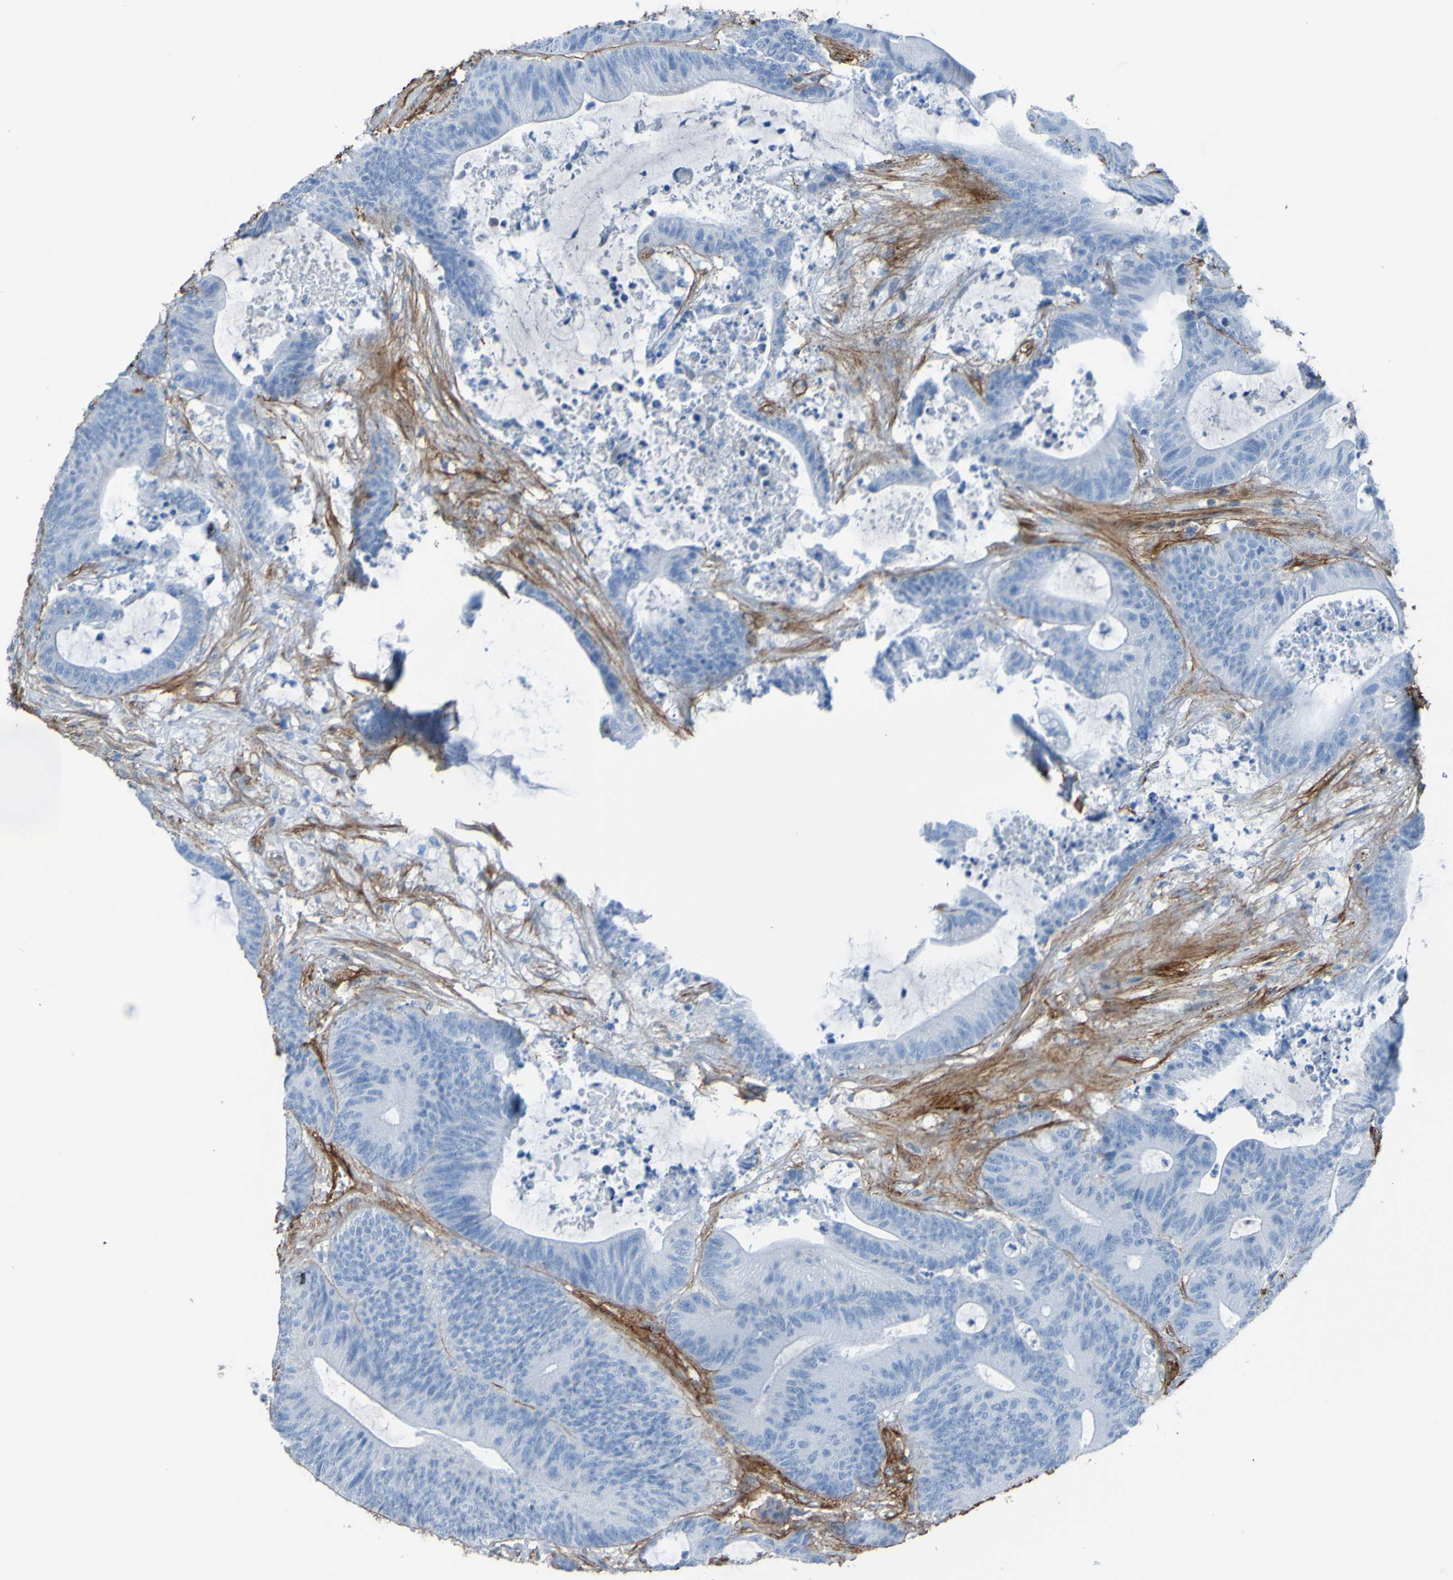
{"staining": {"intensity": "negative", "quantity": "none", "location": "none"}, "tissue": "colorectal cancer", "cell_type": "Tumor cells", "image_type": "cancer", "snomed": [{"axis": "morphology", "description": "Adenocarcinoma, NOS"}, {"axis": "topography", "description": "Colon"}], "caption": "Micrograph shows no significant protein staining in tumor cells of colorectal adenocarcinoma. (Stains: DAB immunohistochemistry with hematoxylin counter stain, Microscopy: brightfield microscopy at high magnification).", "gene": "COL4A2", "patient": {"sex": "female", "age": 84}}